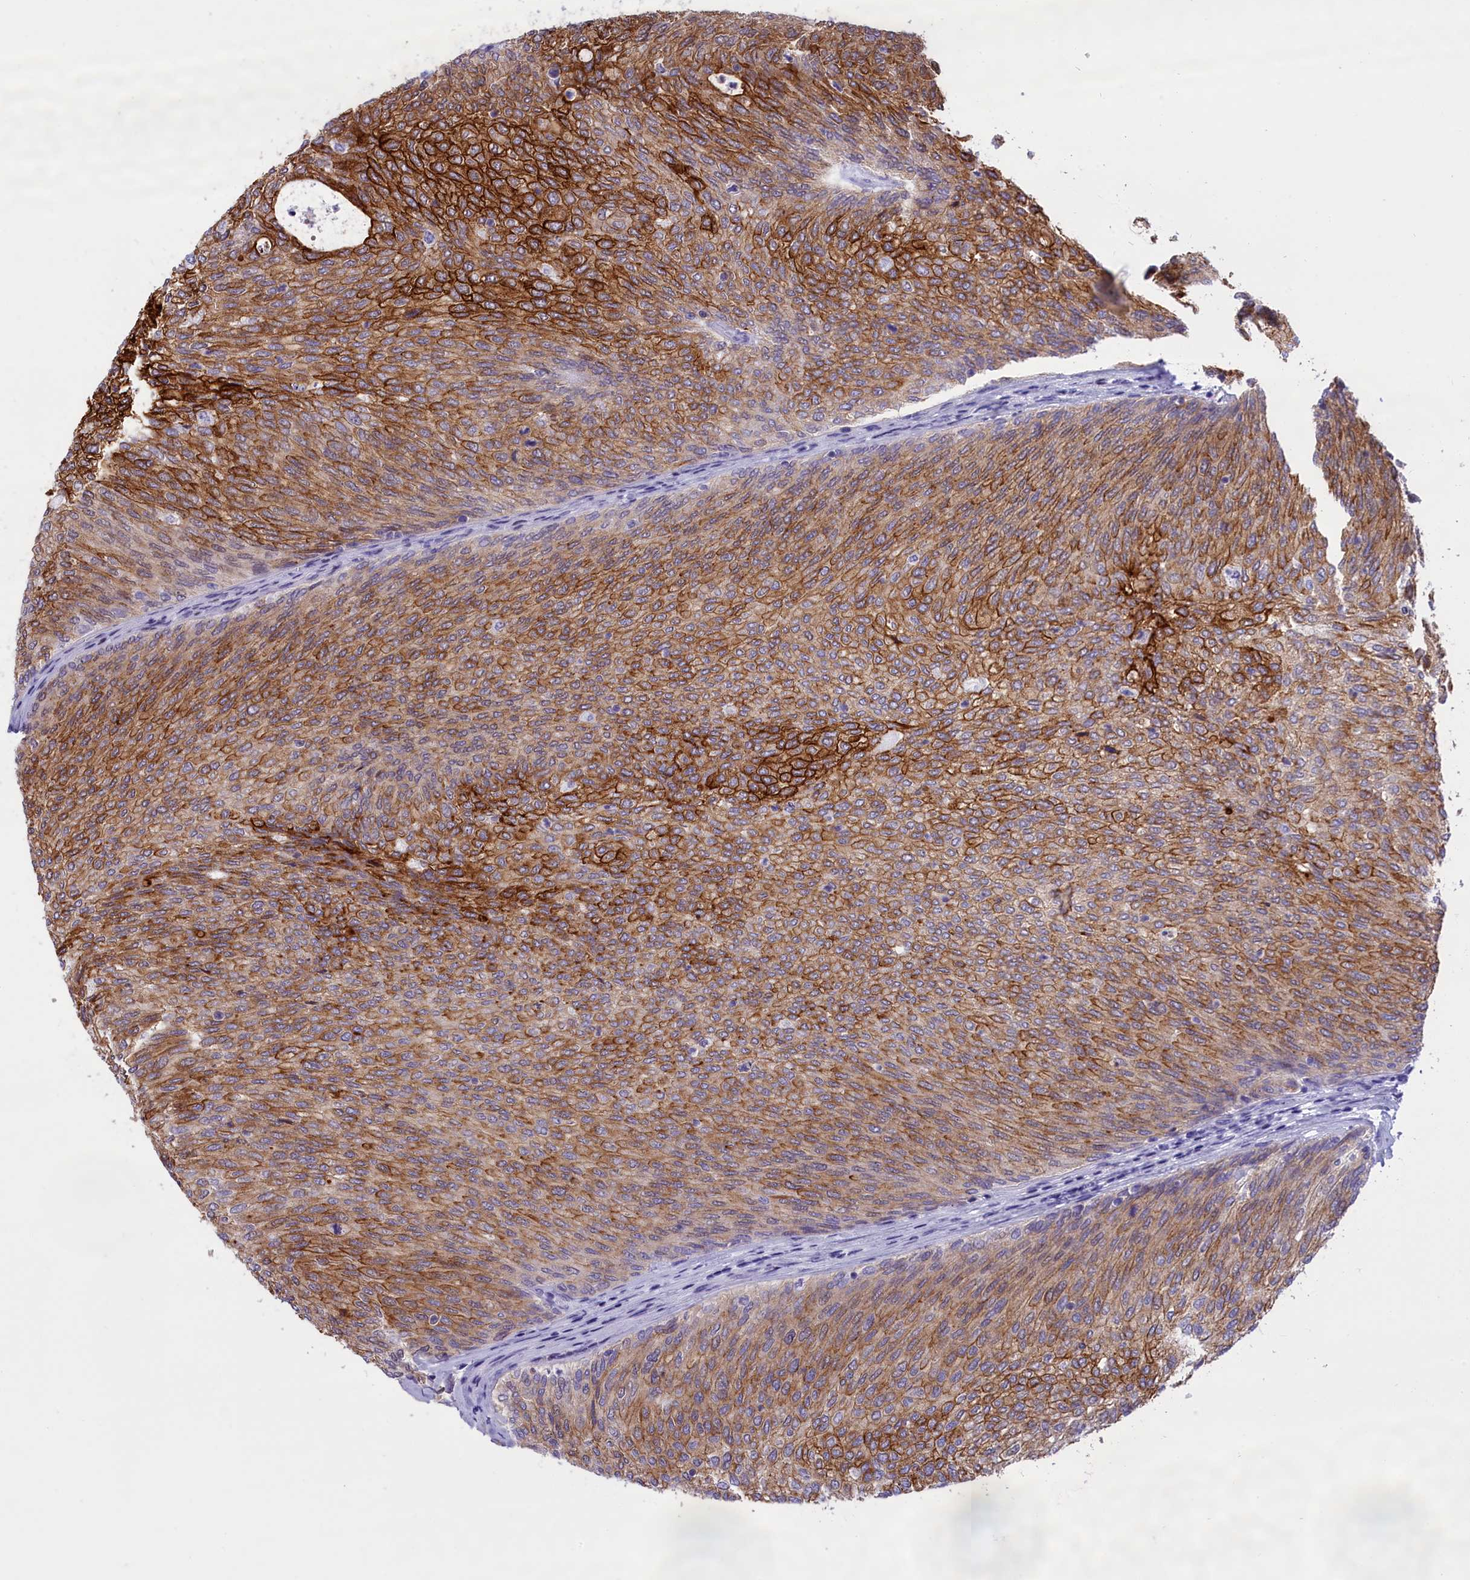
{"staining": {"intensity": "strong", "quantity": ">75%", "location": "cytoplasmic/membranous"}, "tissue": "urothelial cancer", "cell_type": "Tumor cells", "image_type": "cancer", "snomed": [{"axis": "morphology", "description": "Urothelial carcinoma, Low grade"}, {"axis": "topography", "description": "Urinary bladder"}], "caption": "DAB (3,3'-diaminobenzidine) immunohistochemical staining of low-grade urothelial carcinoma exhibits strong cytoplasmic/membranous protein staining in approximately >75% of tumor cells.", "gene": "SPIRE2", "patient": {"sex": "female", "age": 79}}